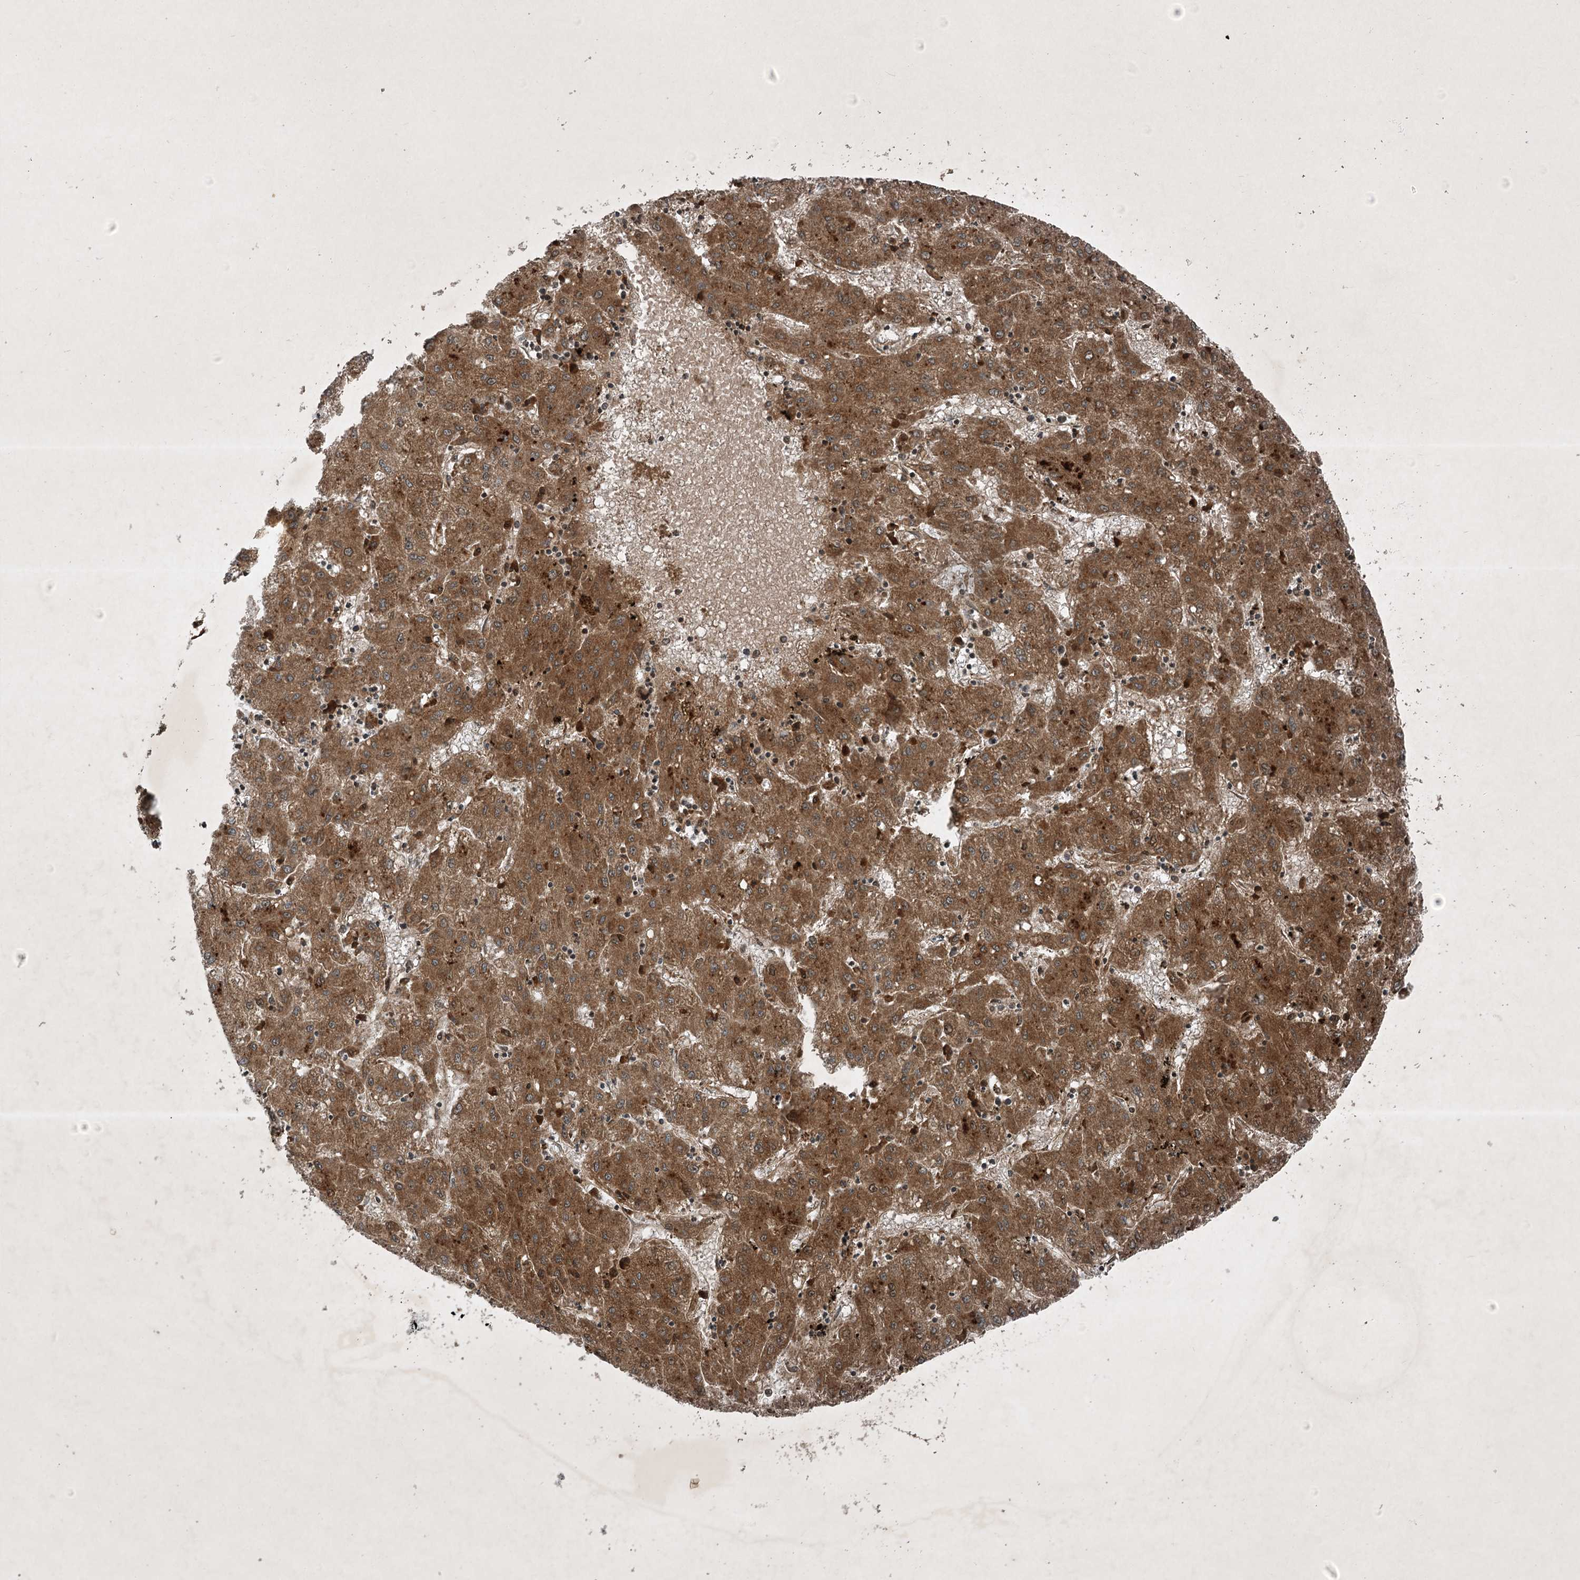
{"staining": {"intensity": "strong", "quantity": ">75%", "location": "cytoplasmic/membranous"}, "tissue": "liver cancer", "cell_type": "Tumor cells", "image_type": "cancer", "snomed": [{"axis": "morphology", "description": "Carcinoma, Hepatocellular, NOS"}, {"axis": "topography", "description": "Liver"}], "caption": "Immunohistochemistry image of liver cancer (hepatocellular carcinoma) stained for a protein (brown), which demonstrates high levels of strong cytoplasmic/membranous positivity in about >75% of tumor cells.", "gene": "UNC93A", "patient": {"sex": "male", "age": 72}}